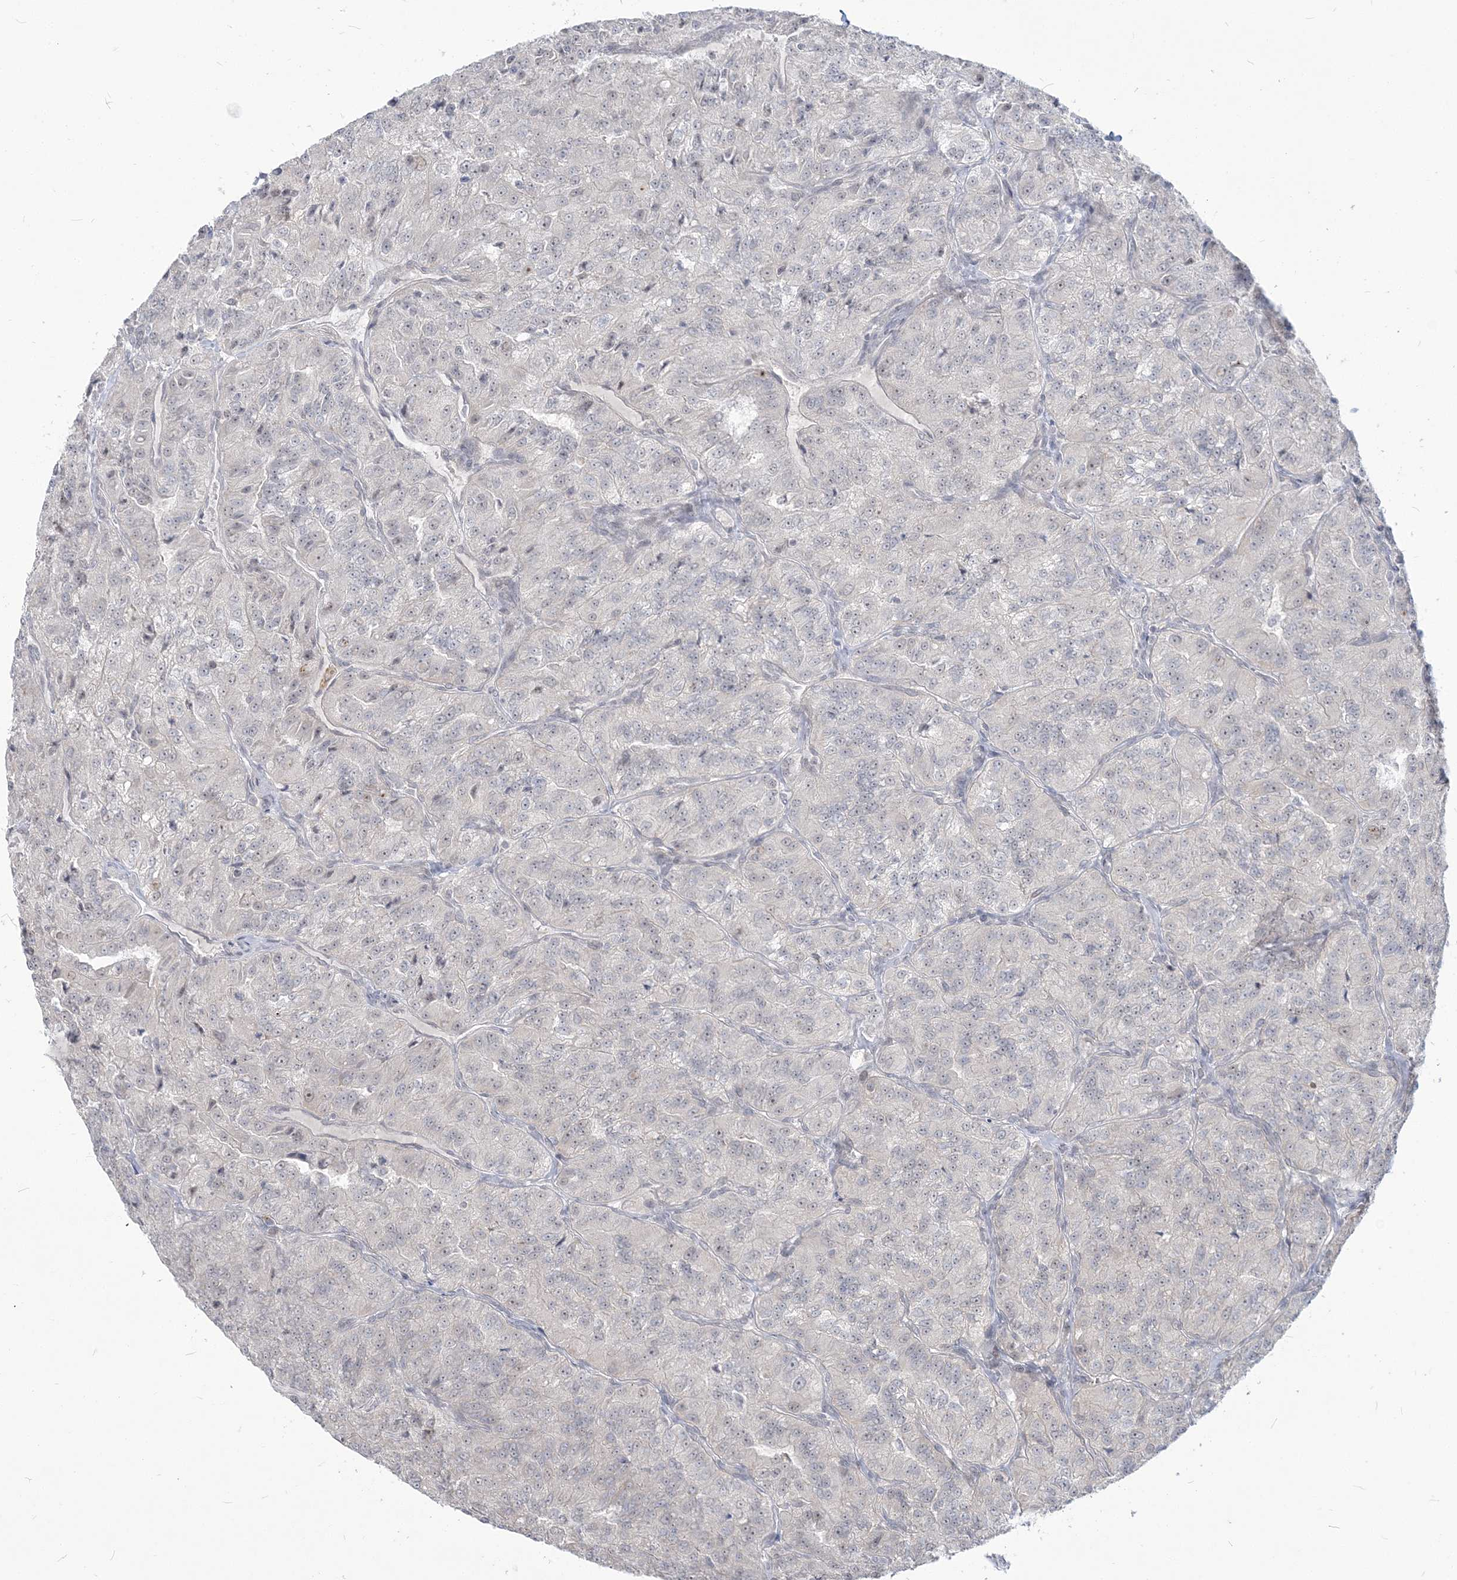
{"staining": {"intensity": "negative", "quantity": "none", "location": "none"}, "tissue": "renal cancer", "cell_type": "Tumor cells", "image_type": "cancer", "snomed": [{"axis": "morphology", "description": "Adenocarcinoma, NOS"}, {"axis": "topography", "description": "Kidney"}], "caption": "A photomicrograph of human renal cancer (adenocarcinoma) is negative for staining in tumor cells.", "gene": "SDAD1", "patient": {"sex": "female", "age": 63}}